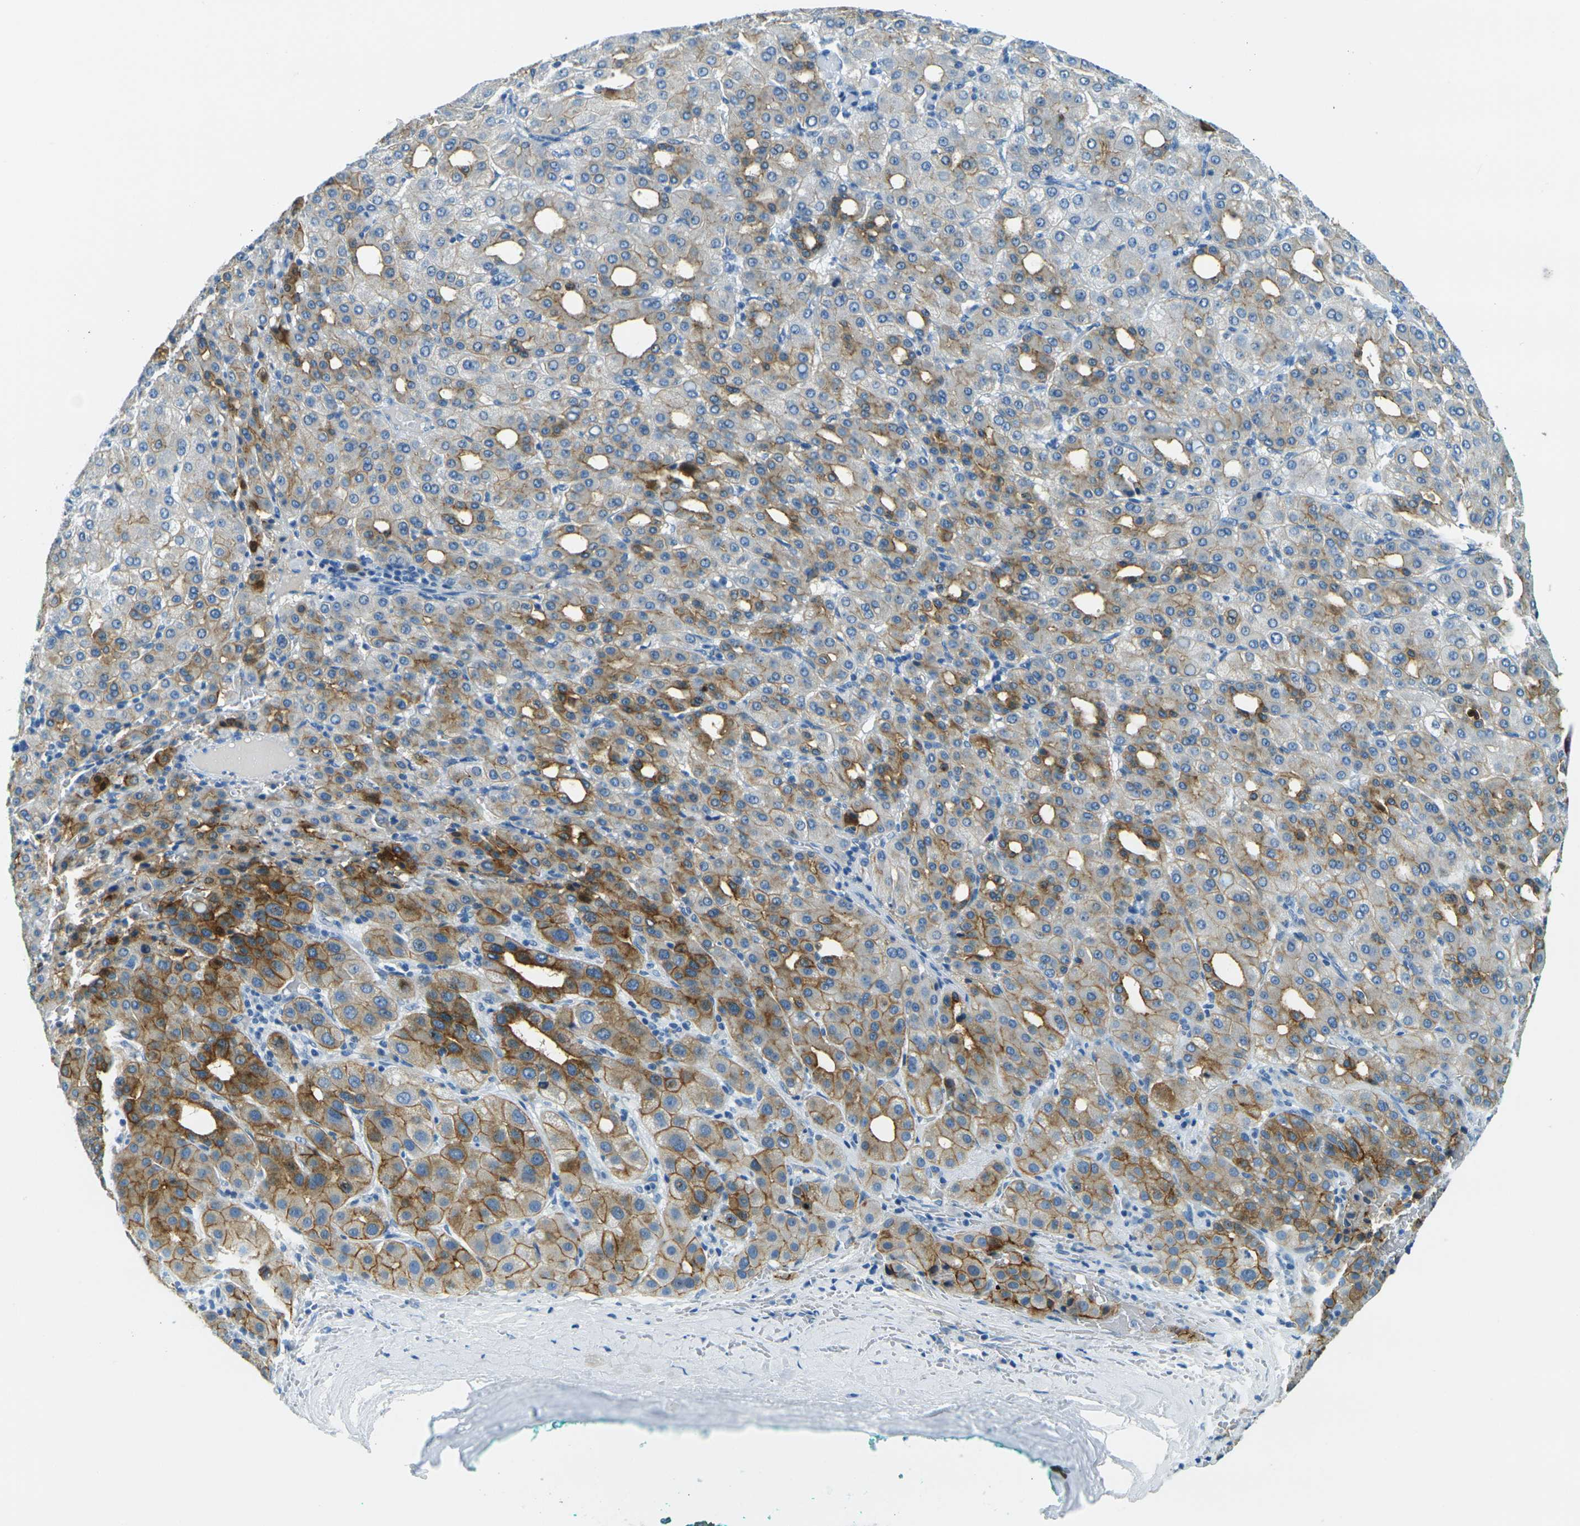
{"staining": {"intensity": "moderate", "quantity": "25%-75%", "location": "cytoplasmic/membranous"}, "tissue": "liver cancer", "cell_type": "Tumor cells", "image_type": "cancer", "snomed": [{"axis": "morphology", "description": "Carcinoma, Hepatocellular, NOS"}, {"axis": "topography", "description": "Liver"}], "caption": "Immunohistochemical staining of human liver hepatocellular carcinoma exhibits medium levels of moderate cytoplasmic/membranous positivity in approximately 25%-75% of tumor cells. (Brightfield microscopy of DAB IHC at high magnification).", "gene": "OCLN", "patient": {"sex": "male", "age": 65}}